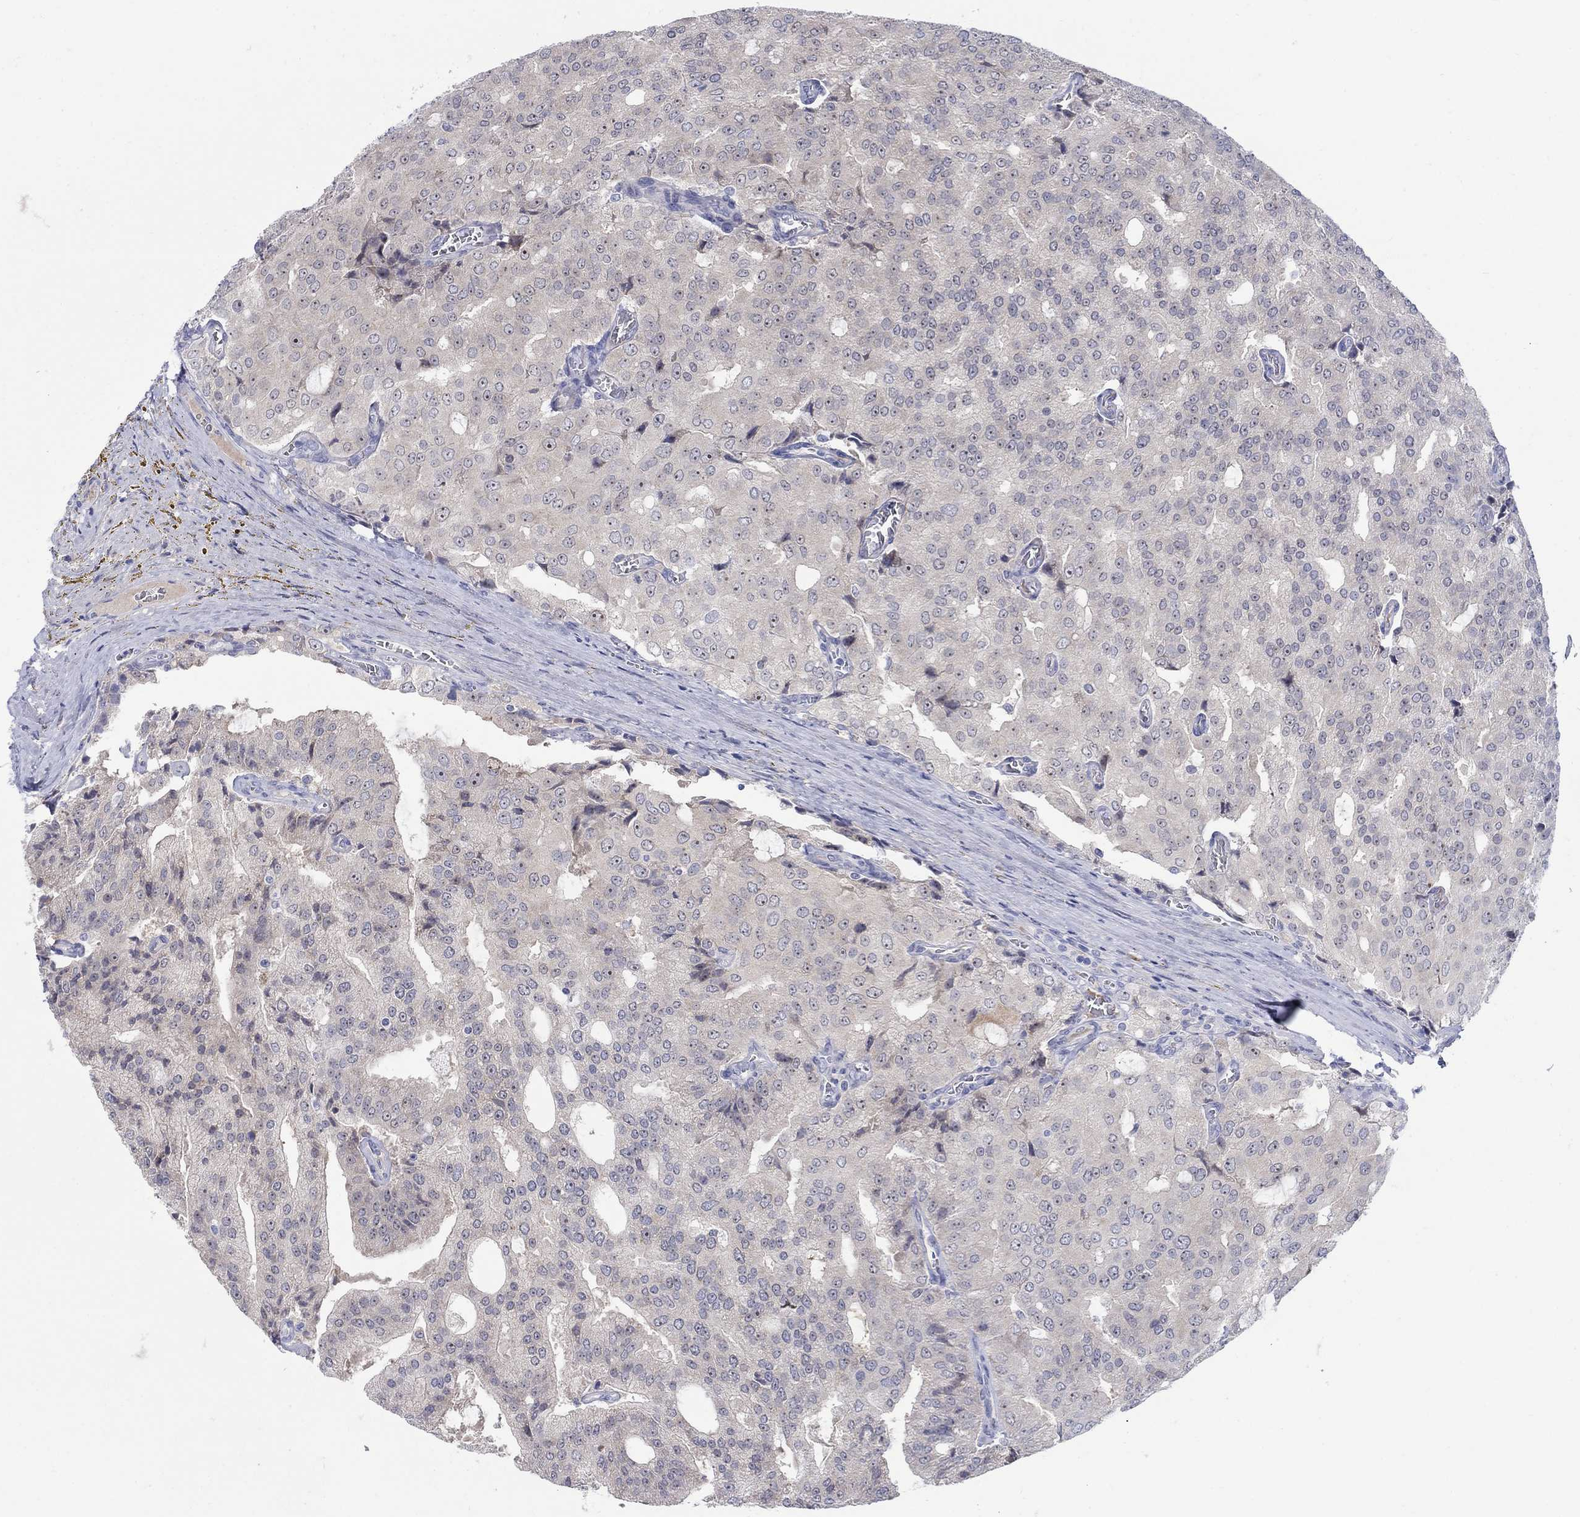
{"staining": {"intensity": "negative", "quantity": "none", "location": "none"}, "tissue": "prostate cancer", "cell_type": "Tumor cells", "image_type": "cancer", "snomed": [{"axis": "morphology", "description": "Adenocarcinoma, NOS"}, {"axis": "topography", "description": "Prostate and seminal vesicle, NOS"}, {"axis": "topography", "description": "Prostate"}], "caption": "Tumor cells show no significant expression in prostate cancer (adenocarcinoma). (DAB (3,3'-diaminobenzidine) immunohistochemistry (IHC), high magnification).", "gene": "REEP2", "patient": {"sex": "male", "age": 67}}